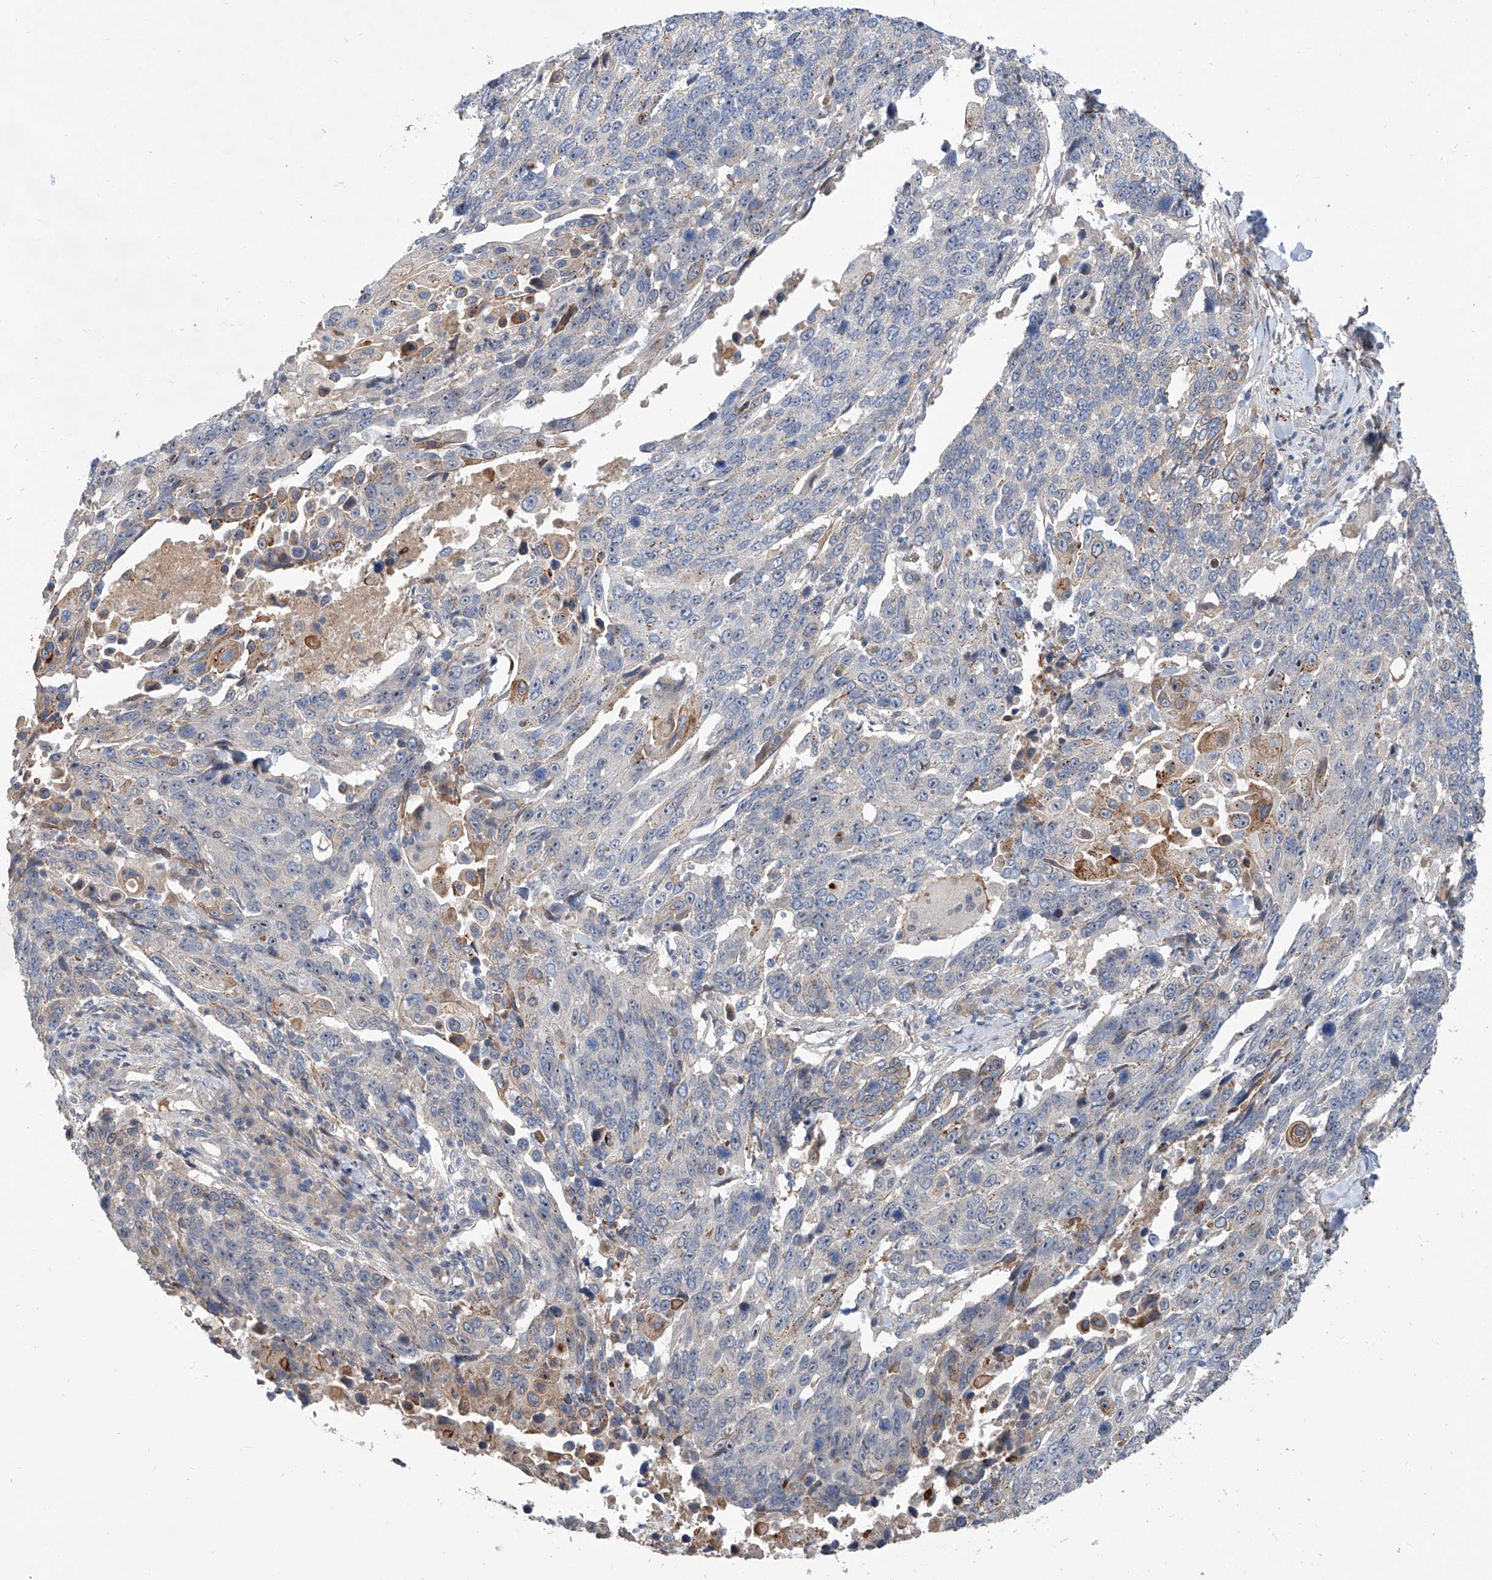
{"staining": {"intensity": "negative", "quantity": "none", "location": "none"}, "tissue": "lung cancer", "cell_type": "Tumor cells", "image_type": "cancer", "snomed": [{"axis": "morphology", "description": "Squamous cell carcinoma, NOS"}, {"axis": "topography", "description": "Lung"}], "caption": "High power microscopy photomicrograph of an immunohistochemistry (IHC) histopathology image of lung cancer (squamous cell carcinoma), revealing no significant positivity in tumor cells.", "gene": "MAGEE2", "patient": {"sex": "male", "age": 66}}